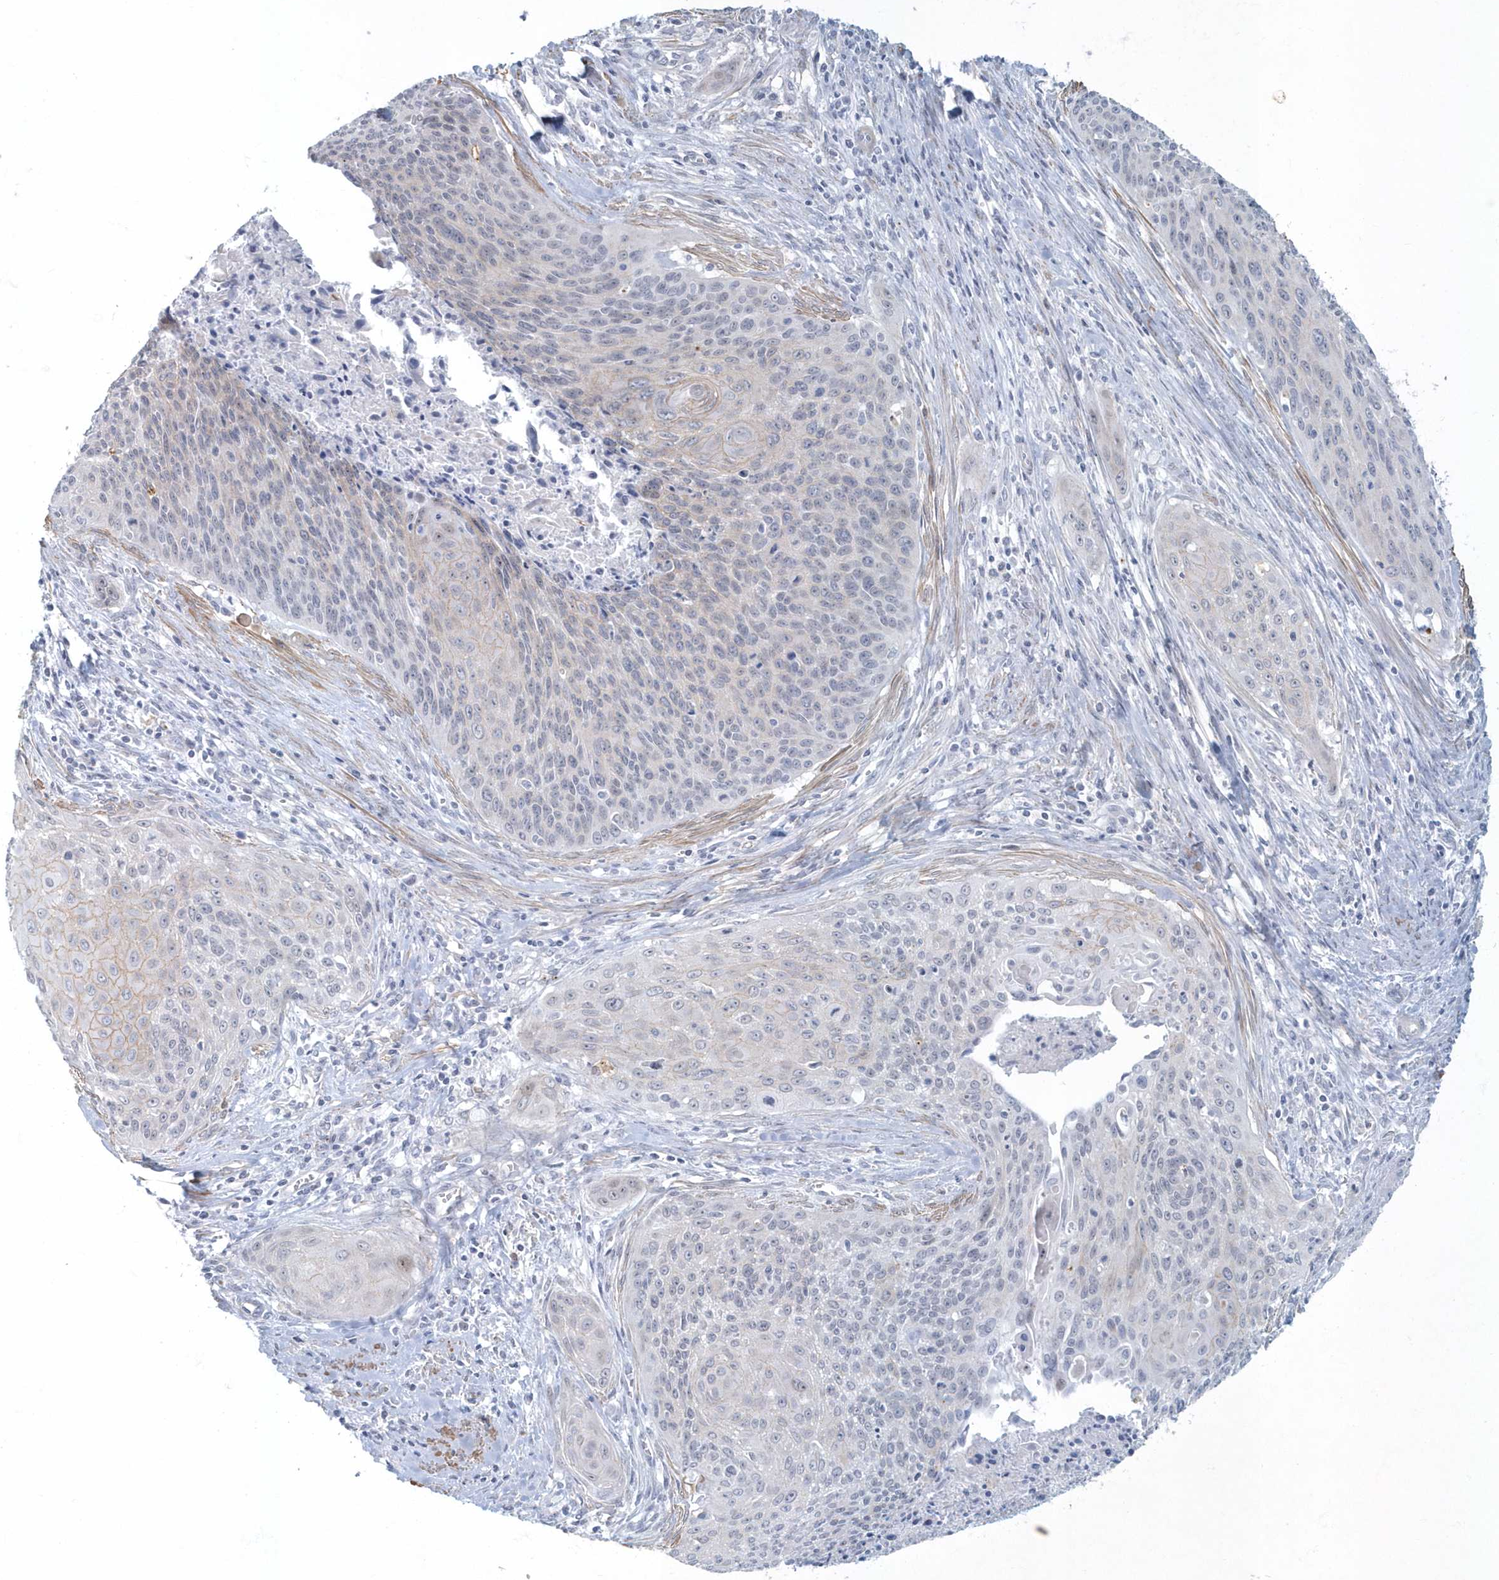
{"staining": {"intensity": "negative", "quantity": "none", "location": "none"}, "tissue": "cervical cancer", "cell_type": "Tumor cells", "image_type": "cancer", "snomed": [{"axis": "morphology", "description": "Squamous cell carcinoma, NOS"}, {"axis": "topography", "description": "Cervix"}], "caption": "Immunohistochemistry (IHC) of cervical cancer (squamous cell carcinoma) demonstrates no expression in tumor cells.", "gene": "MYOT", "patient": {"sex": "female", "age": 55}}